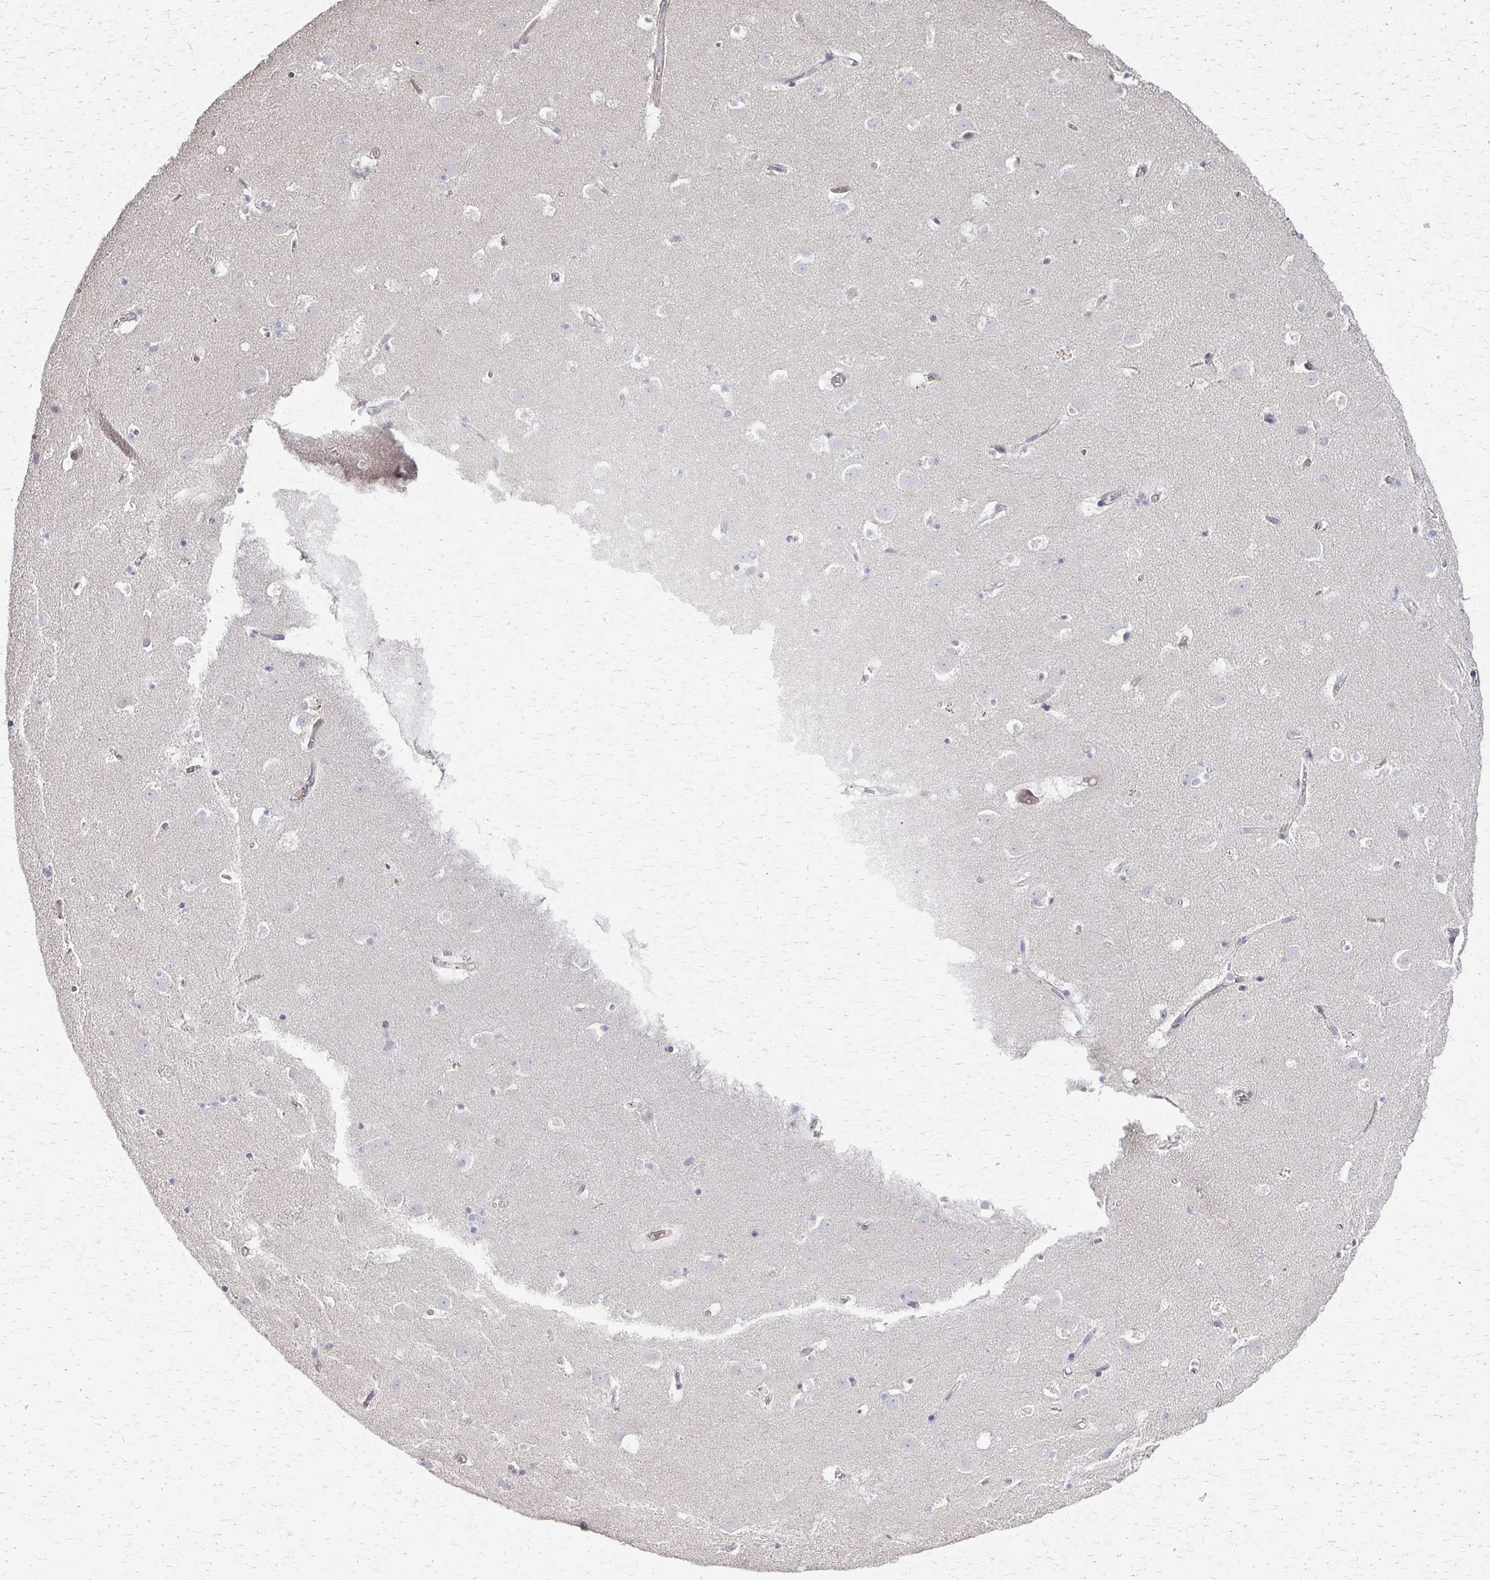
{"staining": {"intensity": "negative", "quantity": "none", "location": "none"}, "tissue": "caudate", "cell_type": "Glial cells", "image_type": "normal", "snomed": [{"axis": "morphology", "description": "Normal tissue, NOS"}, {"axis": "topography", "description": "Lateral ventricle wall"}], "caption": "Histopathology image shows no significant protein expression in glial cells of unremarkable caudate. The staining is performed using DAB brown chromogen with nuclei counter-stained in using hematoxylin.", "gene": "C1QTNF7", "patient": {"sex": "male", "age": 37}}